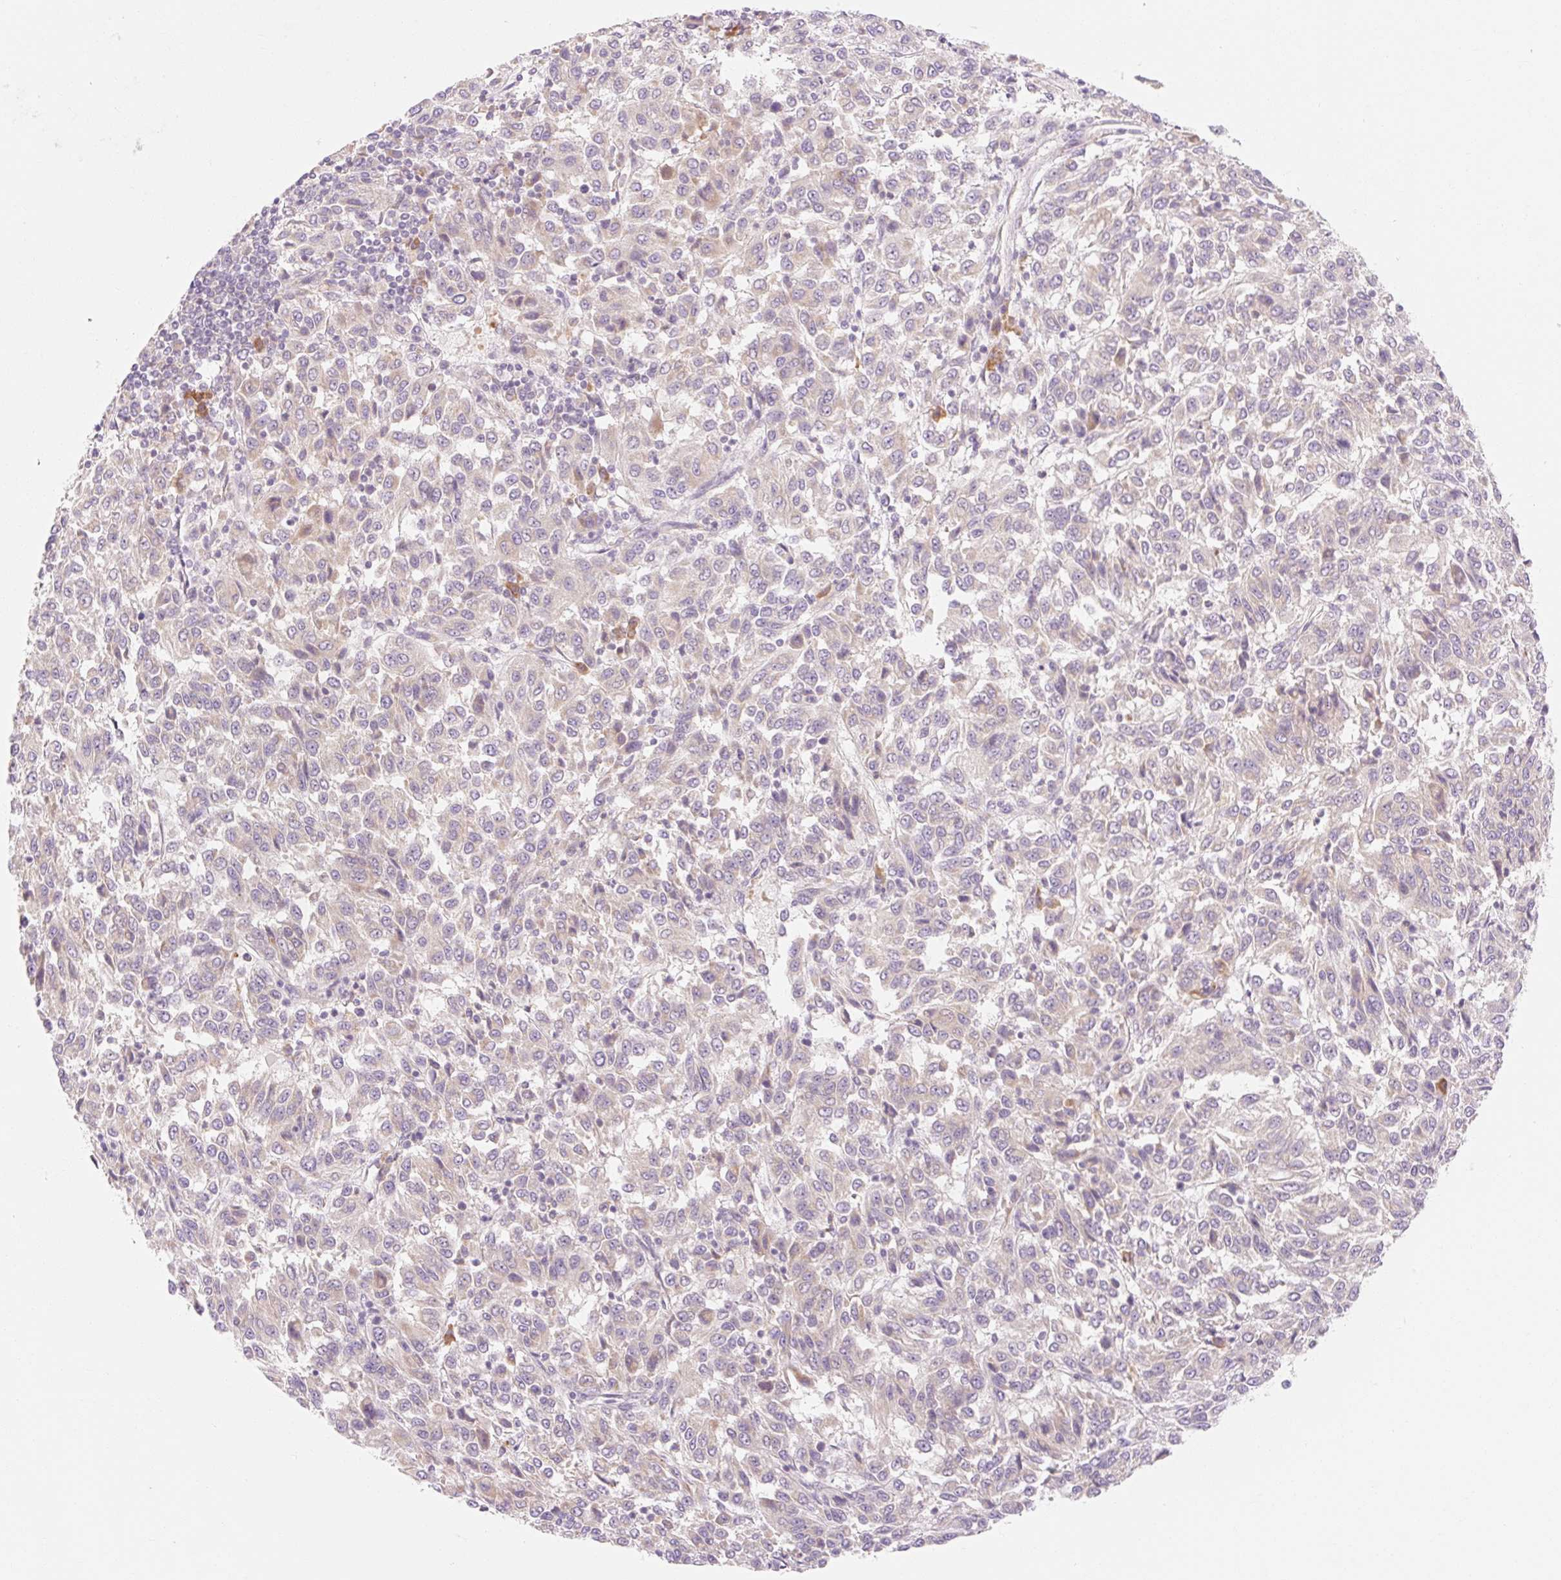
{"staining": {"intensity": "weak", "quantity": "<25%", "location": "cytoplasmic/membranous"}, "tissue": "melanoma", "cell_type": "Tumor cells", "image_type": "cancer", "snomed": [{"axis": "morphology", "description": "Malignant melanoma, Metastatic site"}, {"axis": "topography", "description": "Lung"}], "caption": "IHC of malignant melanoma (metastatic site) shows no positivity in tumor cells. Brightfield microscopy of immunohistochemistry stained with DAB (3,3'-diaminobenzidine) (brown) and hematoxylin (blue), captured at high magnification.", "gene": "MYO1D", "patient": {"sex": "male", "age": 64}}